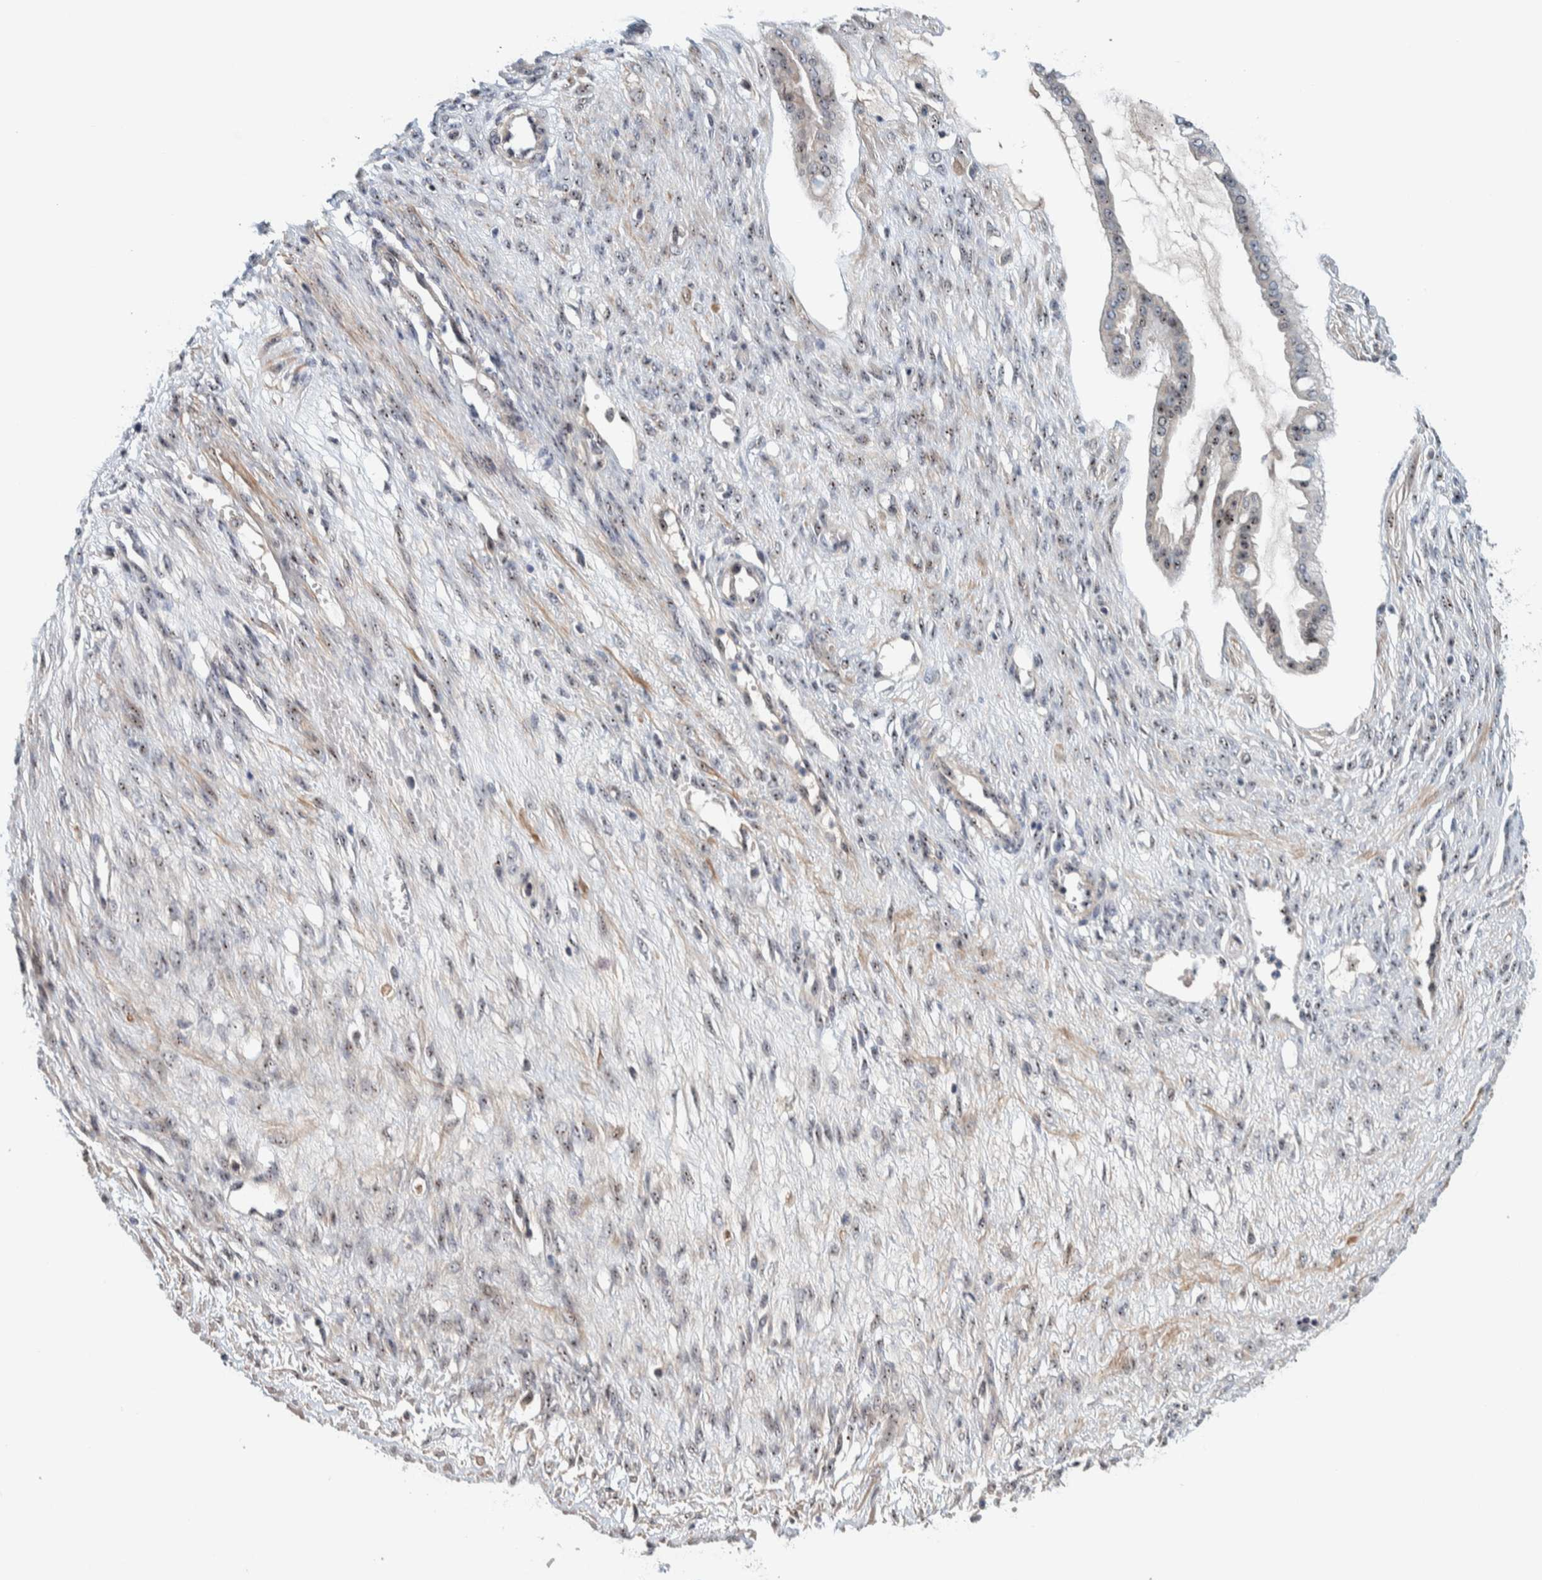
{"staining": {"intensity": "moderate", "quantity": ">75%", "location": "cytoplasmic/membranous,nuclear"}, "tissue": "ovarian cancer", "cell_type": "Tumor cells", "image_type": "cancer", "snomed": [{"axis": "morphology", "description": "Cystadenocarcinoma, mucinous, NOS"}, {"axis": "topography", "description": "Ovary"}], "caption": "The histopathology image reveals a brown stain indicating the presence of a protein in the cytoplasmic/membranous and nuclear of tumor cells in ovarian cancer.", "gene": "NOL11", "patient": {"sex": "female", "age": 73}}